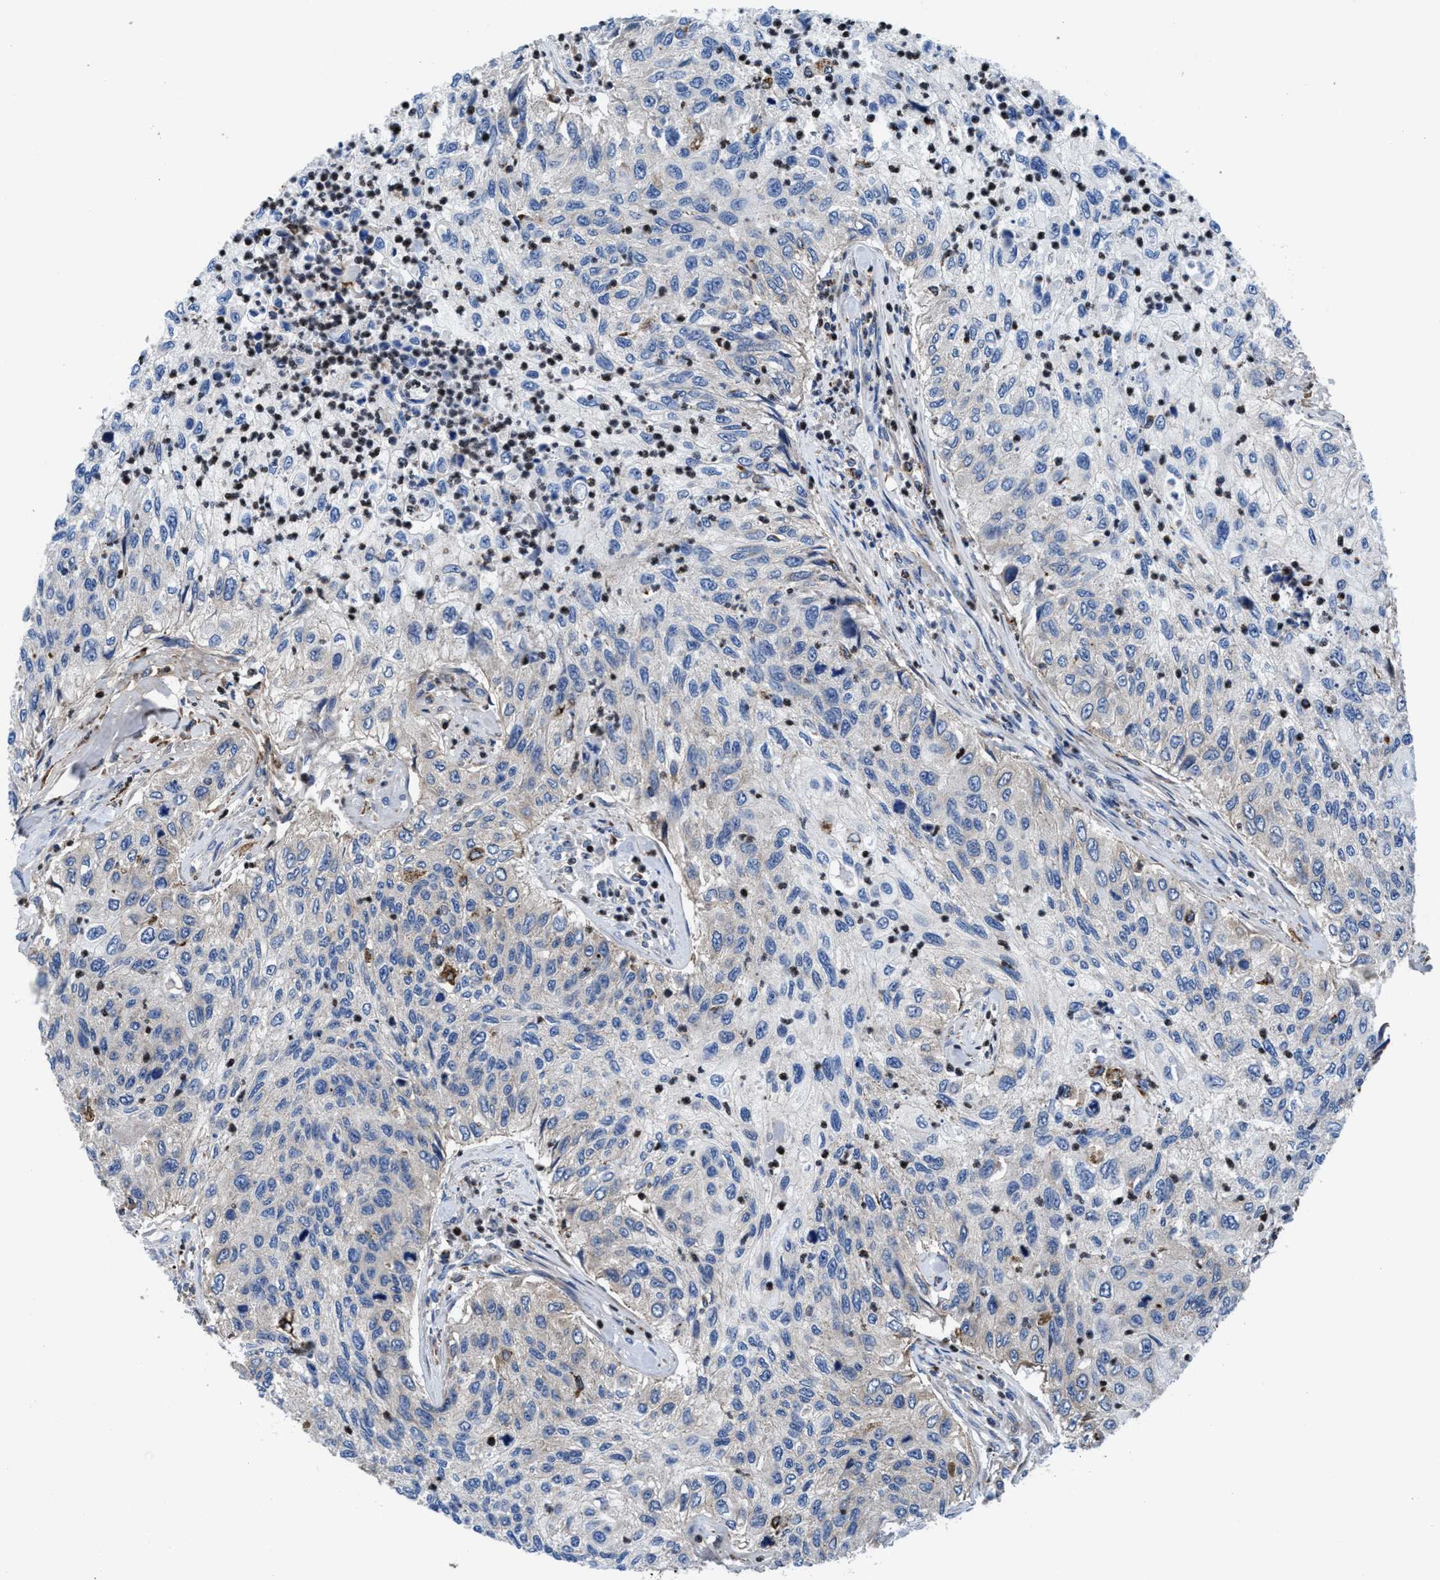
{"staining": {"intensity": "weak", "quantity": "<25%", "location": "cytoplasmic/membranous"}, "tissue": "urothelial cancer", "cell_type": "Tumor cells", "image_type": "cancer", "snomed": [{"axis": "morphology", "description": "Urothelial carcinoma, High grade"}, {"axis": "topography", "description": "Urinary bladder"}], "caption": "The histopathology image shows no significant positivity in tumor cells of urothelial cancer.", "gene": "PRR15L", "patient": {"sex": "female", "age": 60}}